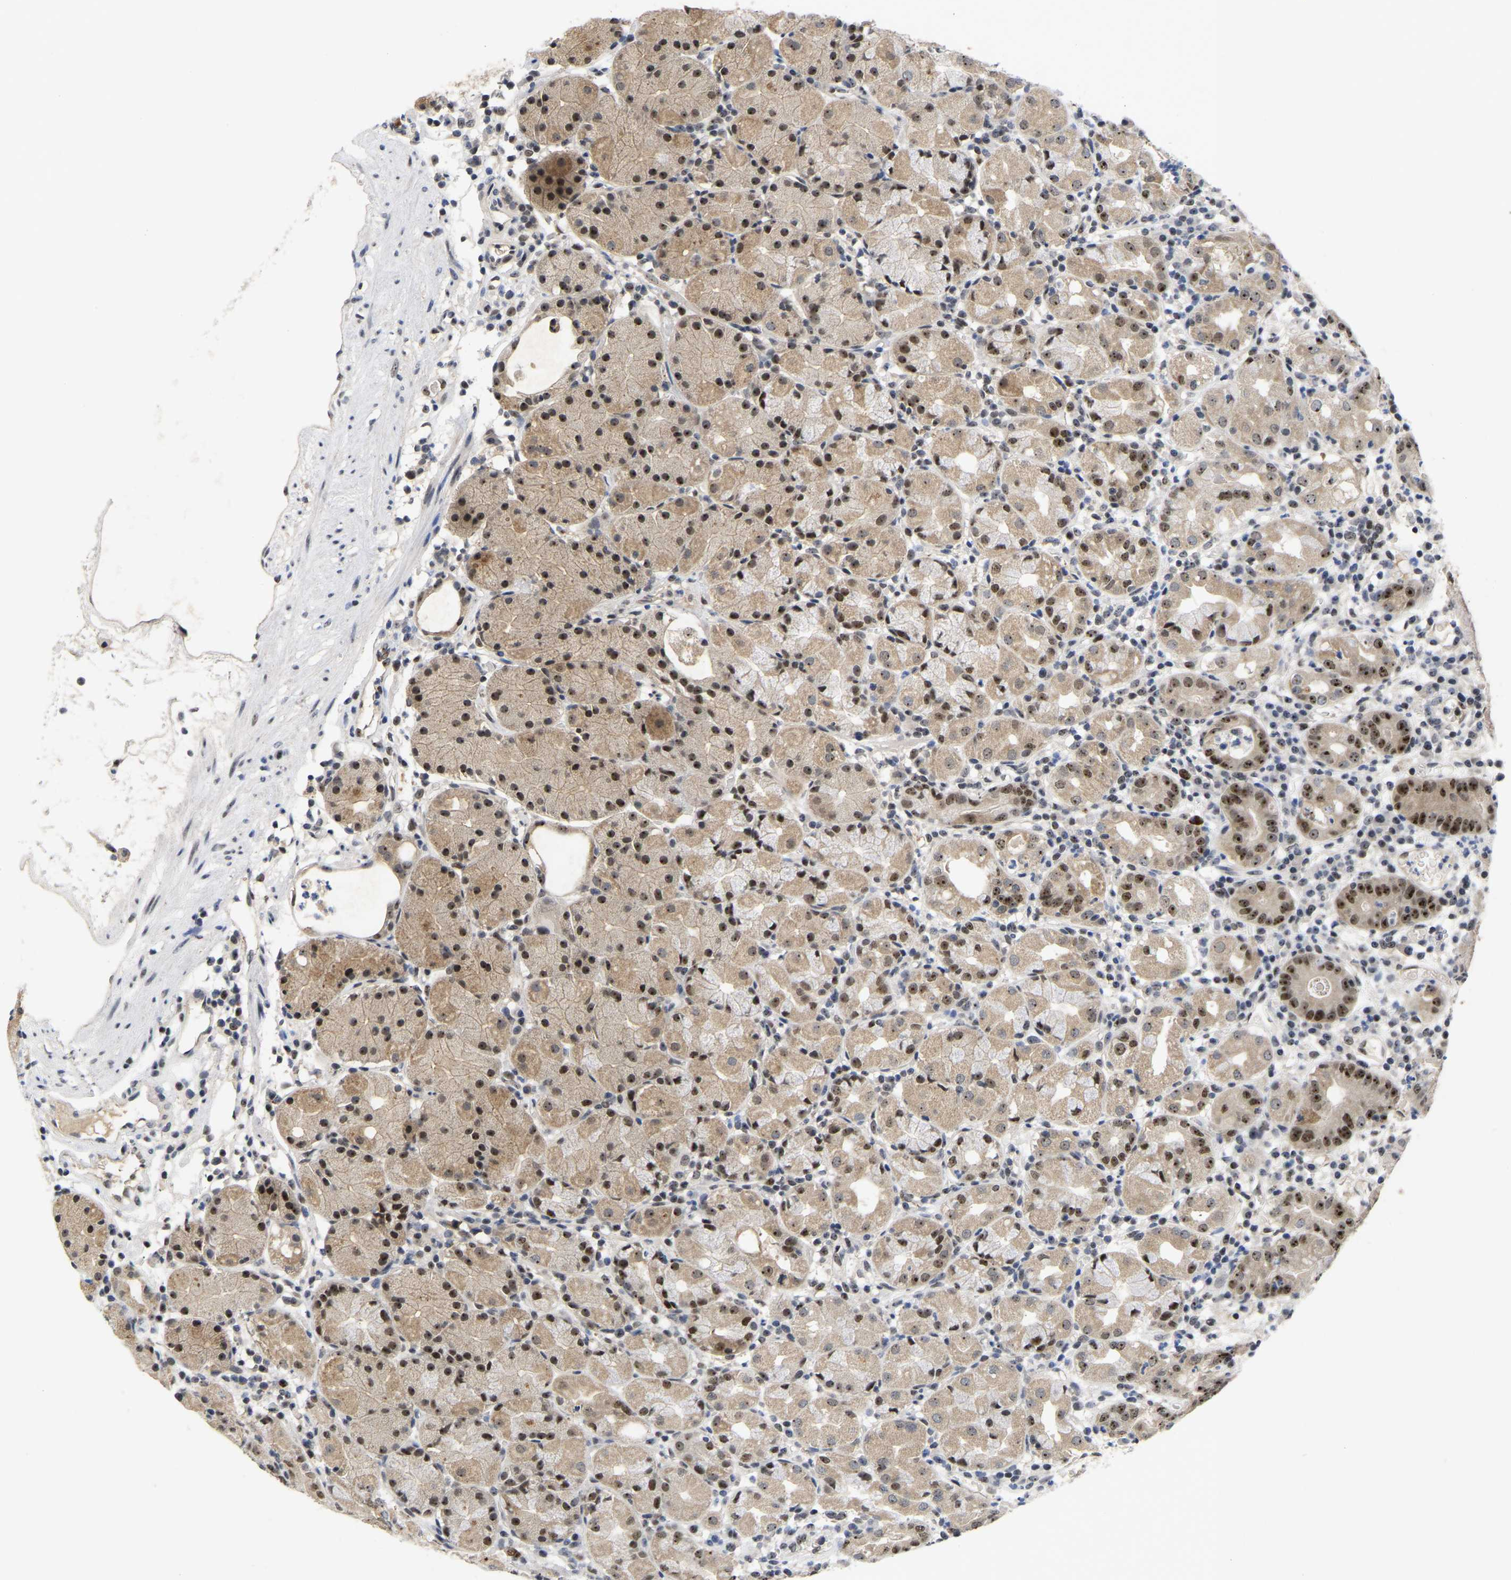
{"staining": {"intensity": "strong", "quantity": ">75%", "location": "cytoplasmic/membranous,nuclear"}, "tissue": "stomach", "cell_type": "Glandular cells", "image_type": "normal", "snomed": [{"axis": "morphology", "description": "Normal tissue, NOS"}, {"axis": "topography", "description": "Stomach"}, {"axis": "topography", "description": "Stomach, lower"}], "caption": "The photomicrograph shows immunohistochemical staining of benign stomach. There is strong cytoplasmic/membranous,nuclear staining is present in approximately >75% of glandular cells.", "gene": "NLE1", "patient": {"sex": "female", "age": 75}}